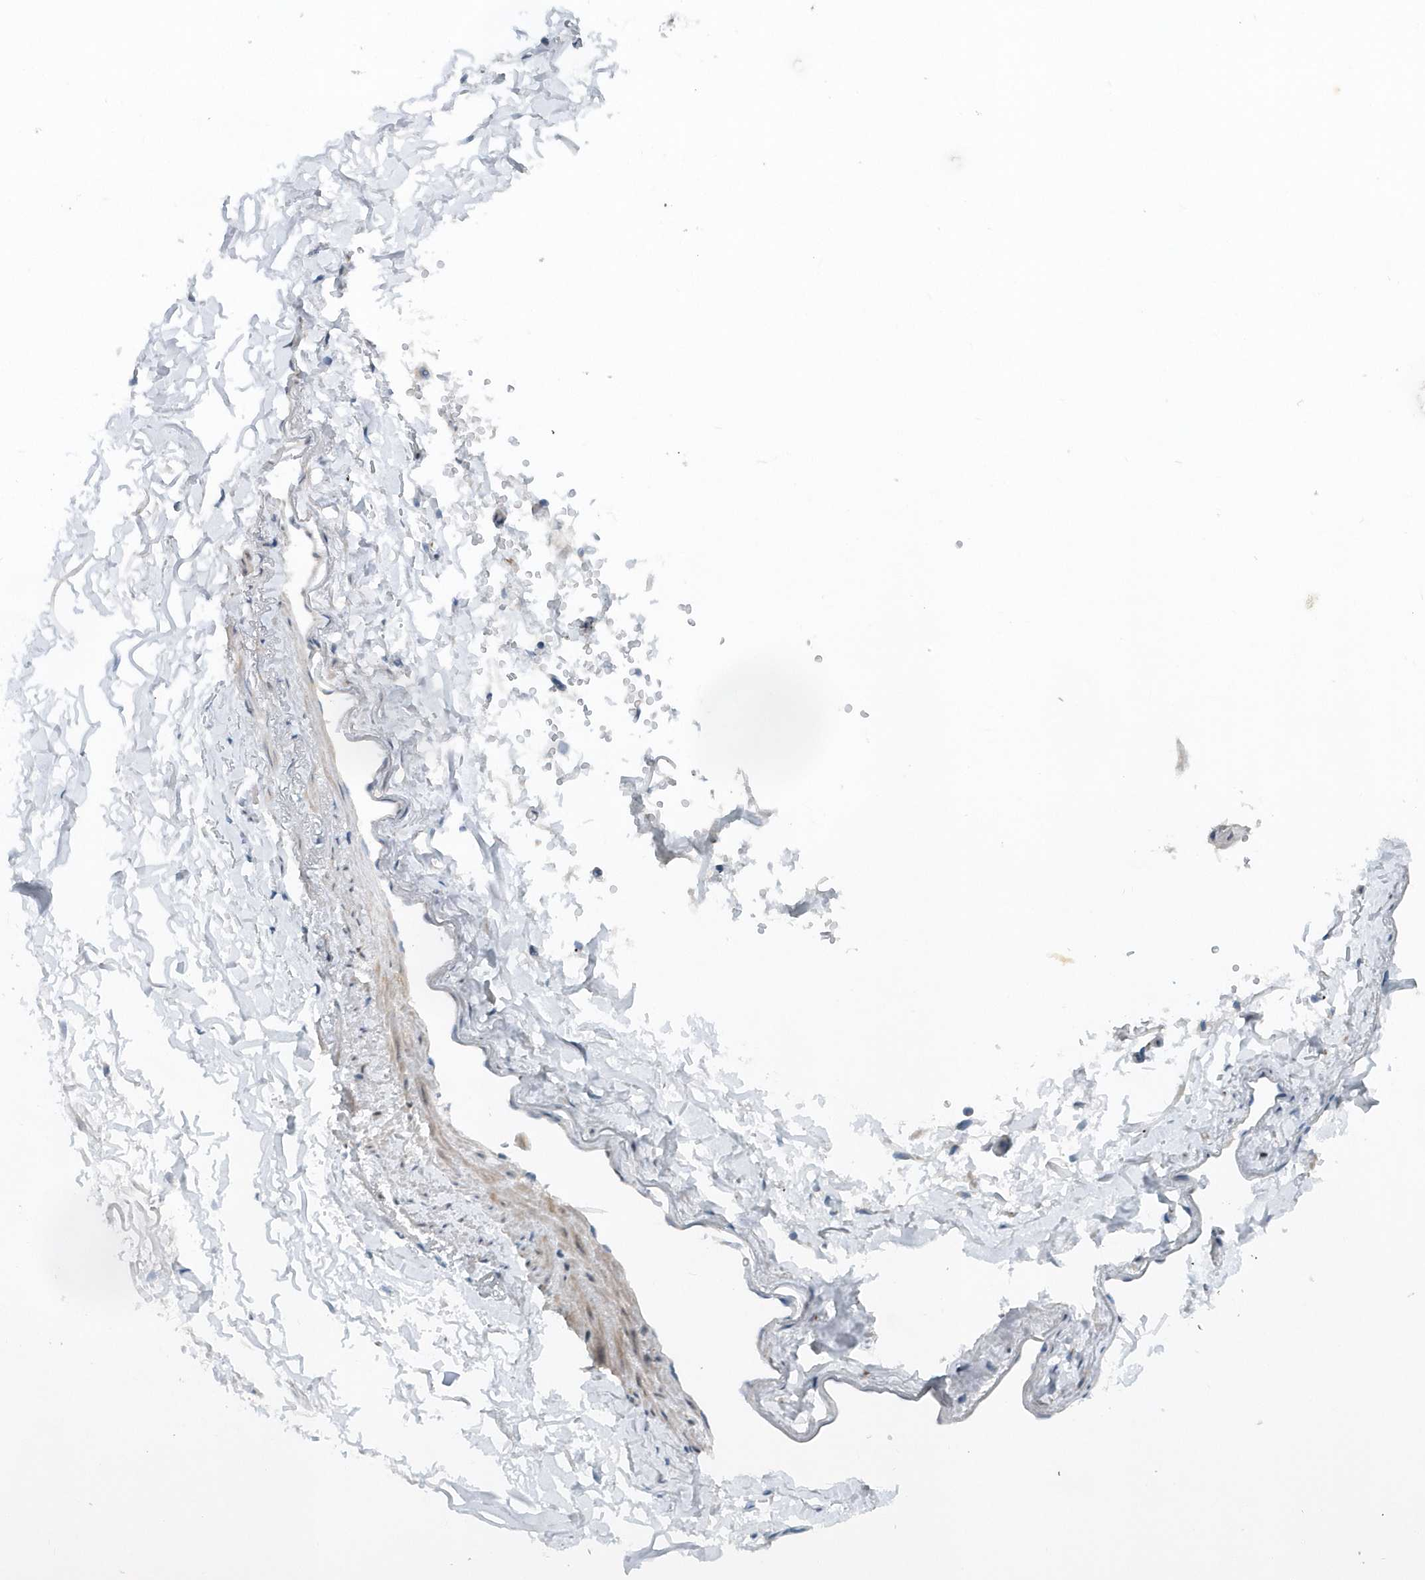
{"staining": {"intensity": "weak", "quantity": ">75%", "location": "cytoplasmic/membranous"}, "tissue": "adipose tissue", "cell_type": "Adipocytes", "image_type": "normal", "snomed": [{"axis": "morphology", "description": "Normal tissue, NOS"}, {"axis": "topography", "description": "Cartilage tissue"}, {"axis": "topography", "description": "Bronchus"}], "caption": "IHC of unremarkable human adipose tissue demonstrates low levels of weak cytoplasmic/membranous expression in about >75% of adipocytes.", "gene": "PFN2", "patient": {"sex": "female", "age": 73}}